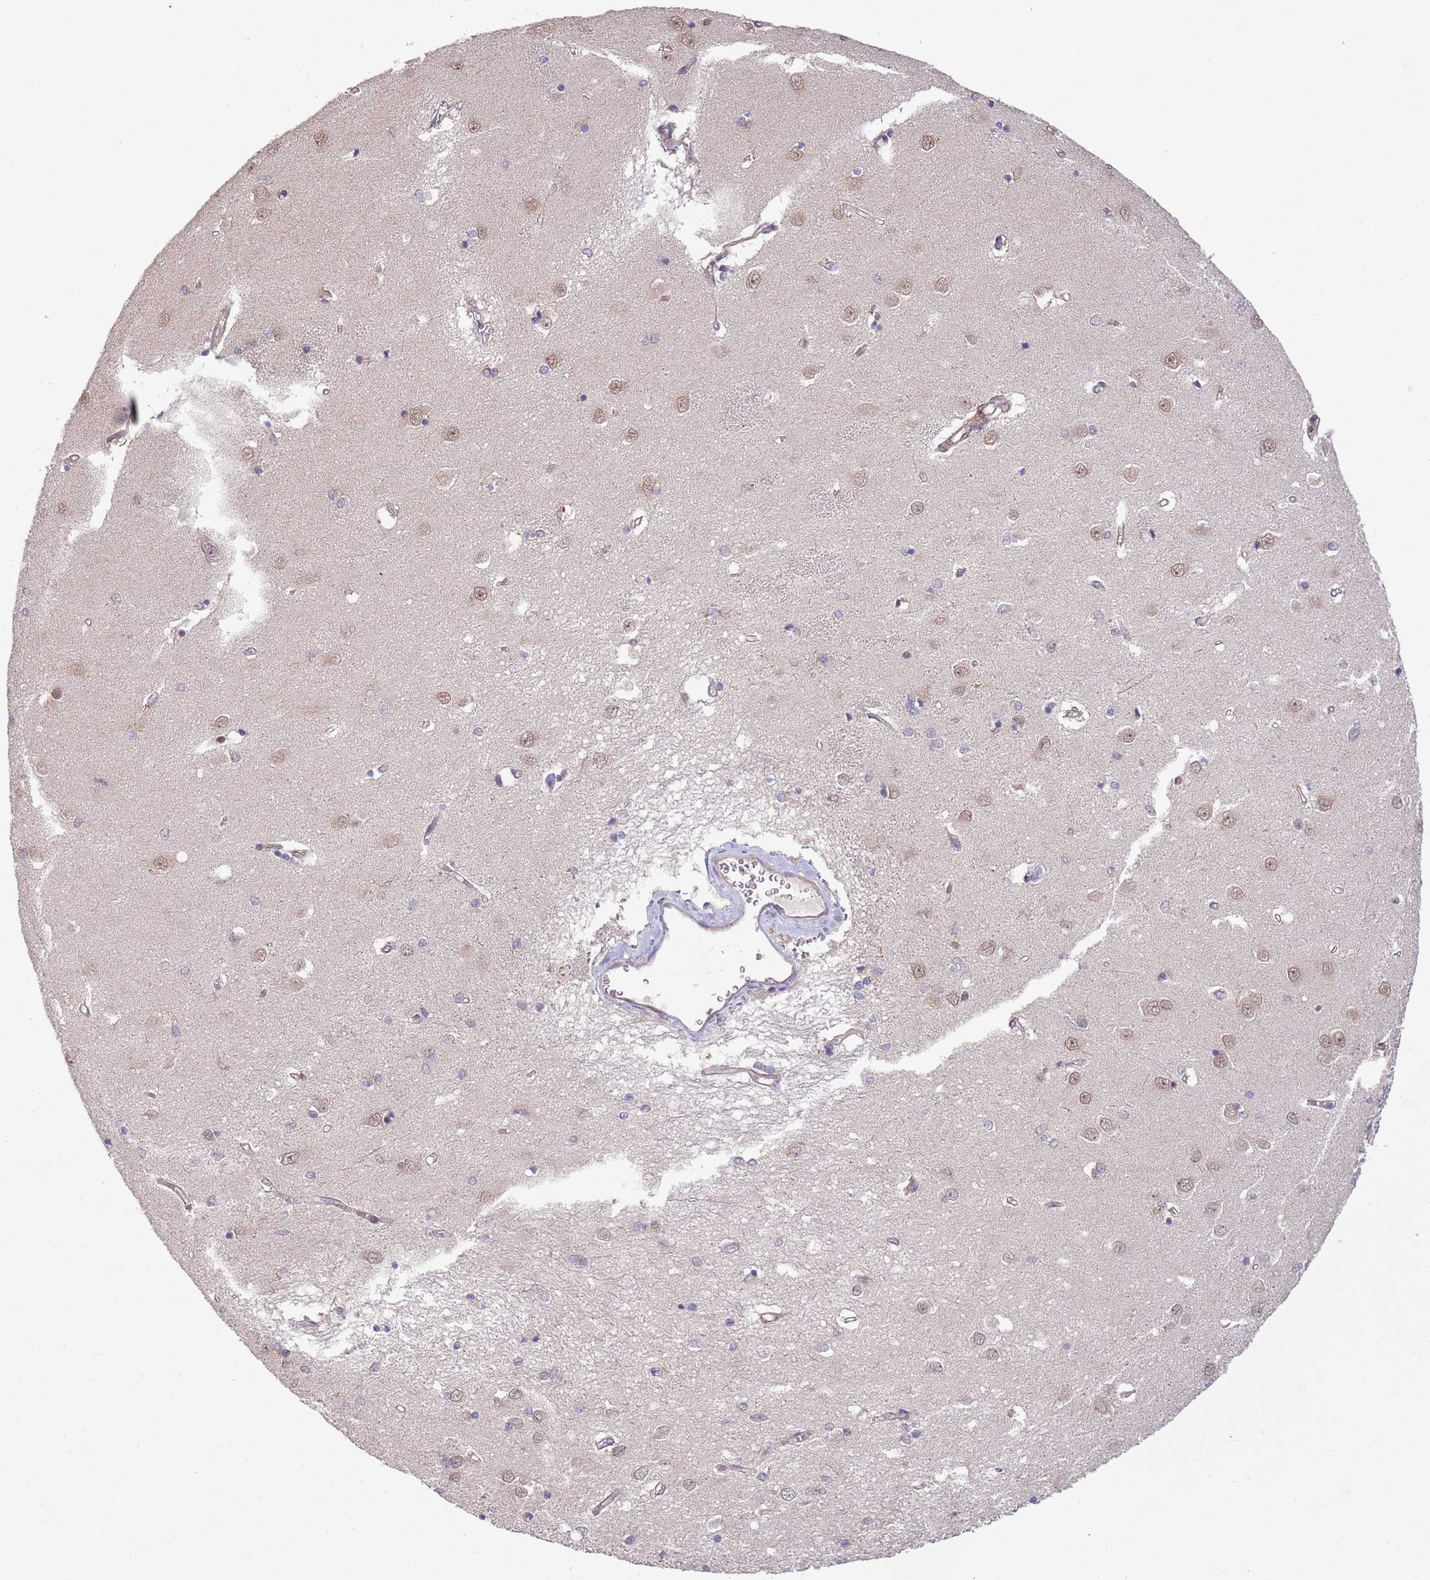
{"staining": {"intensity": "negative", "quantity": "none", "location": "none"}, "tissue": "caudate", "cell_type": "Glial cells", "image_type": "normal", "snomed": [{"axis": "morphology", "description": "Normal tissue, NOS"}, {"axis": "topography", "description": "Lateral ventricle wall"}], "caption": "This is a histopathology image of IHC staining of benign caudate, which shows no expression in glial cells.", "gene": "CHD9", "patient": {"sex": "male", "age": 37}}